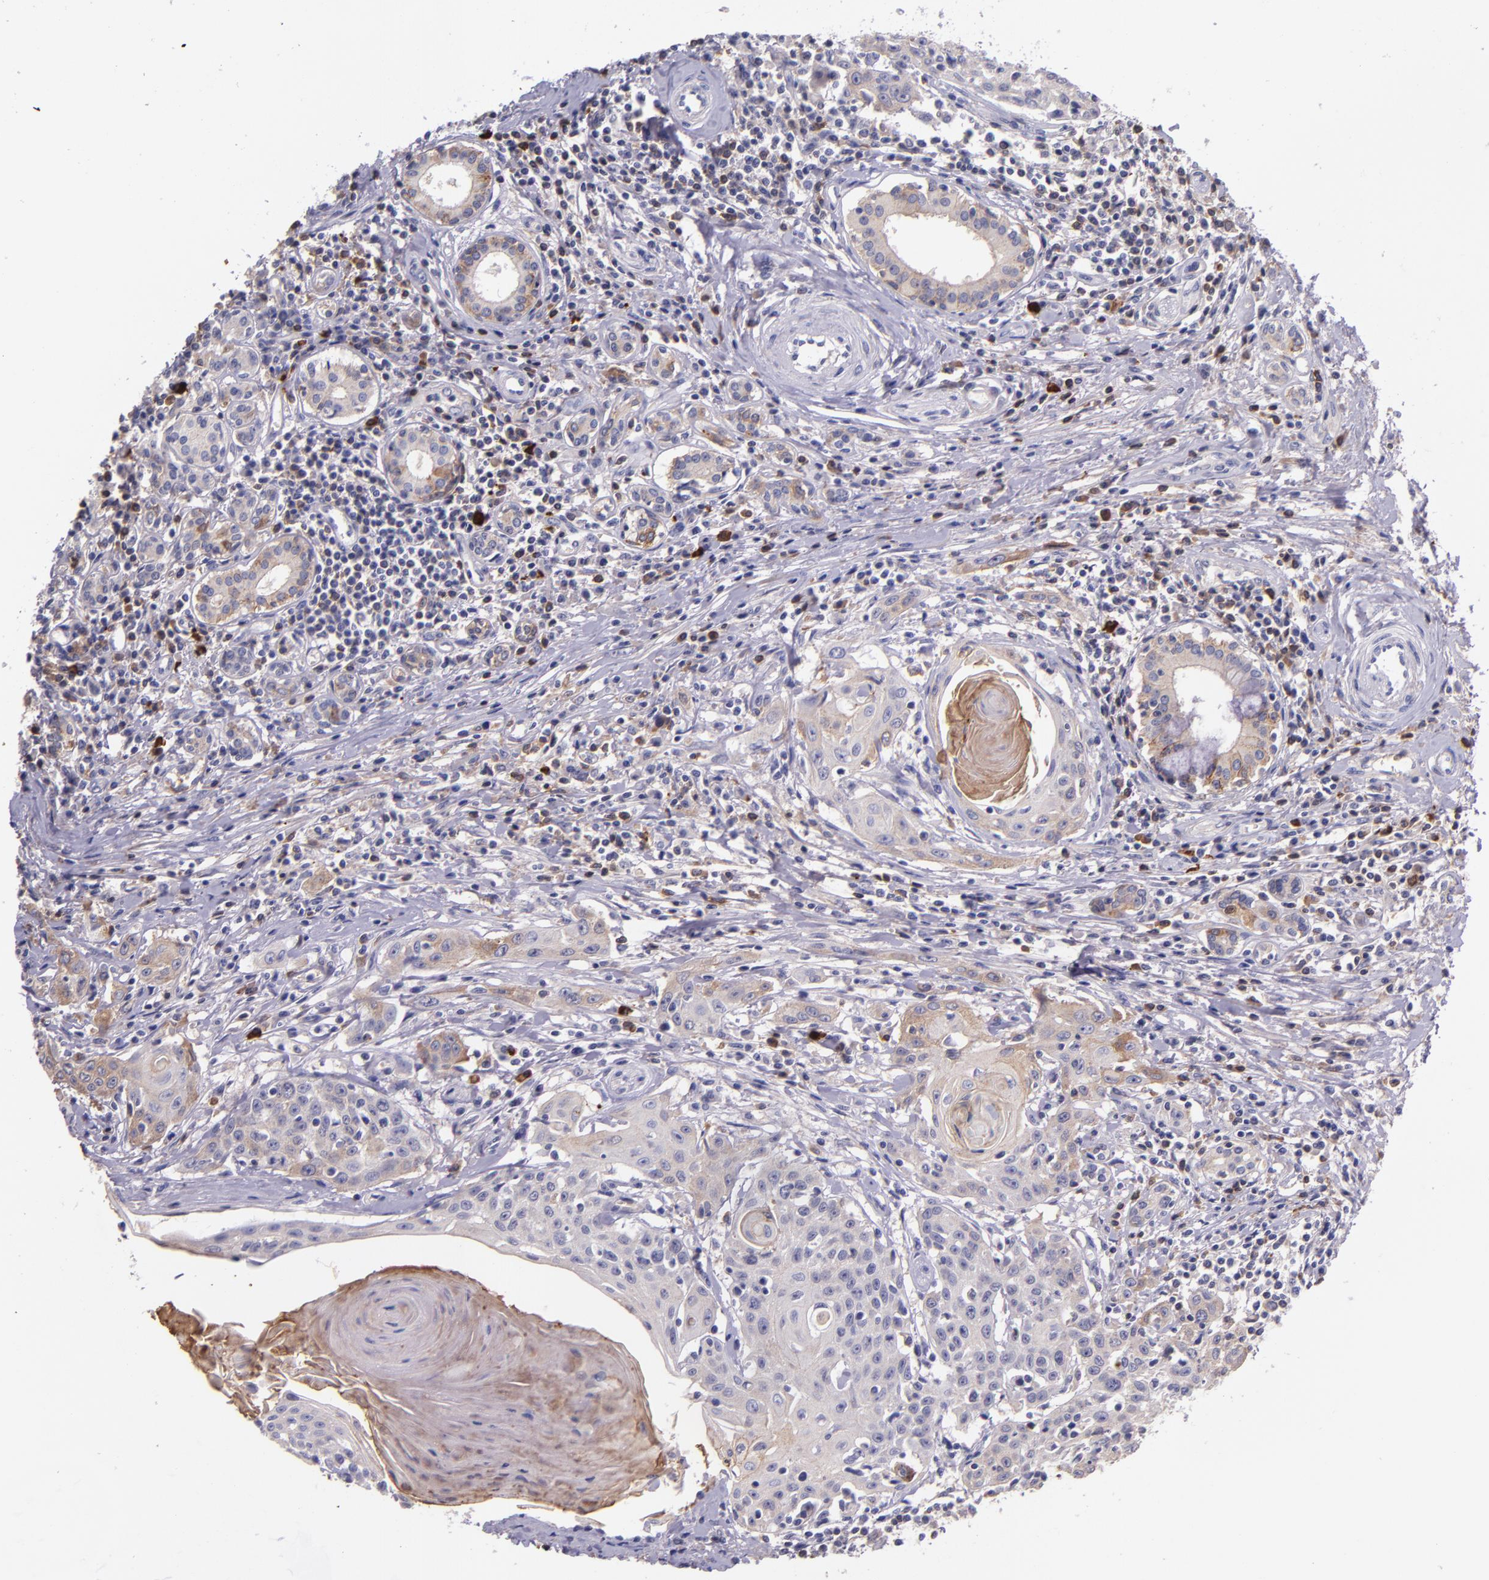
{"staining": {"intensity": "weak", "quantity": "25%-75%", "location": "cytoplasmic/membranous"}, "tissue": "head and neck cancer", "cell_type": "Tumor cells", "image_type": "cancer", "snomed": [{"axis": "morphology", "description": "Squamous cell carcinoma, NOS"}, {"axis": "morphology", "description": "Squamous cell carcinoma, metastatic, NOS"}, {"axis": "topography", "description": "Lymph node"}, {"axis": "topography", "description": "Salivary gland"}, {"axis": "topography", "description": "Head-Neck"}], "caption": "Approximately 25%-75% of tumor cells in human head and neck cancer (metastatic squamous cell carcinoma) reveal weak cytoplasmic/membranous protein staining as visualized by brown immunohistochemical staining.", "gene": "KNG1", "patient": {"sex": "female", "age": 74}}